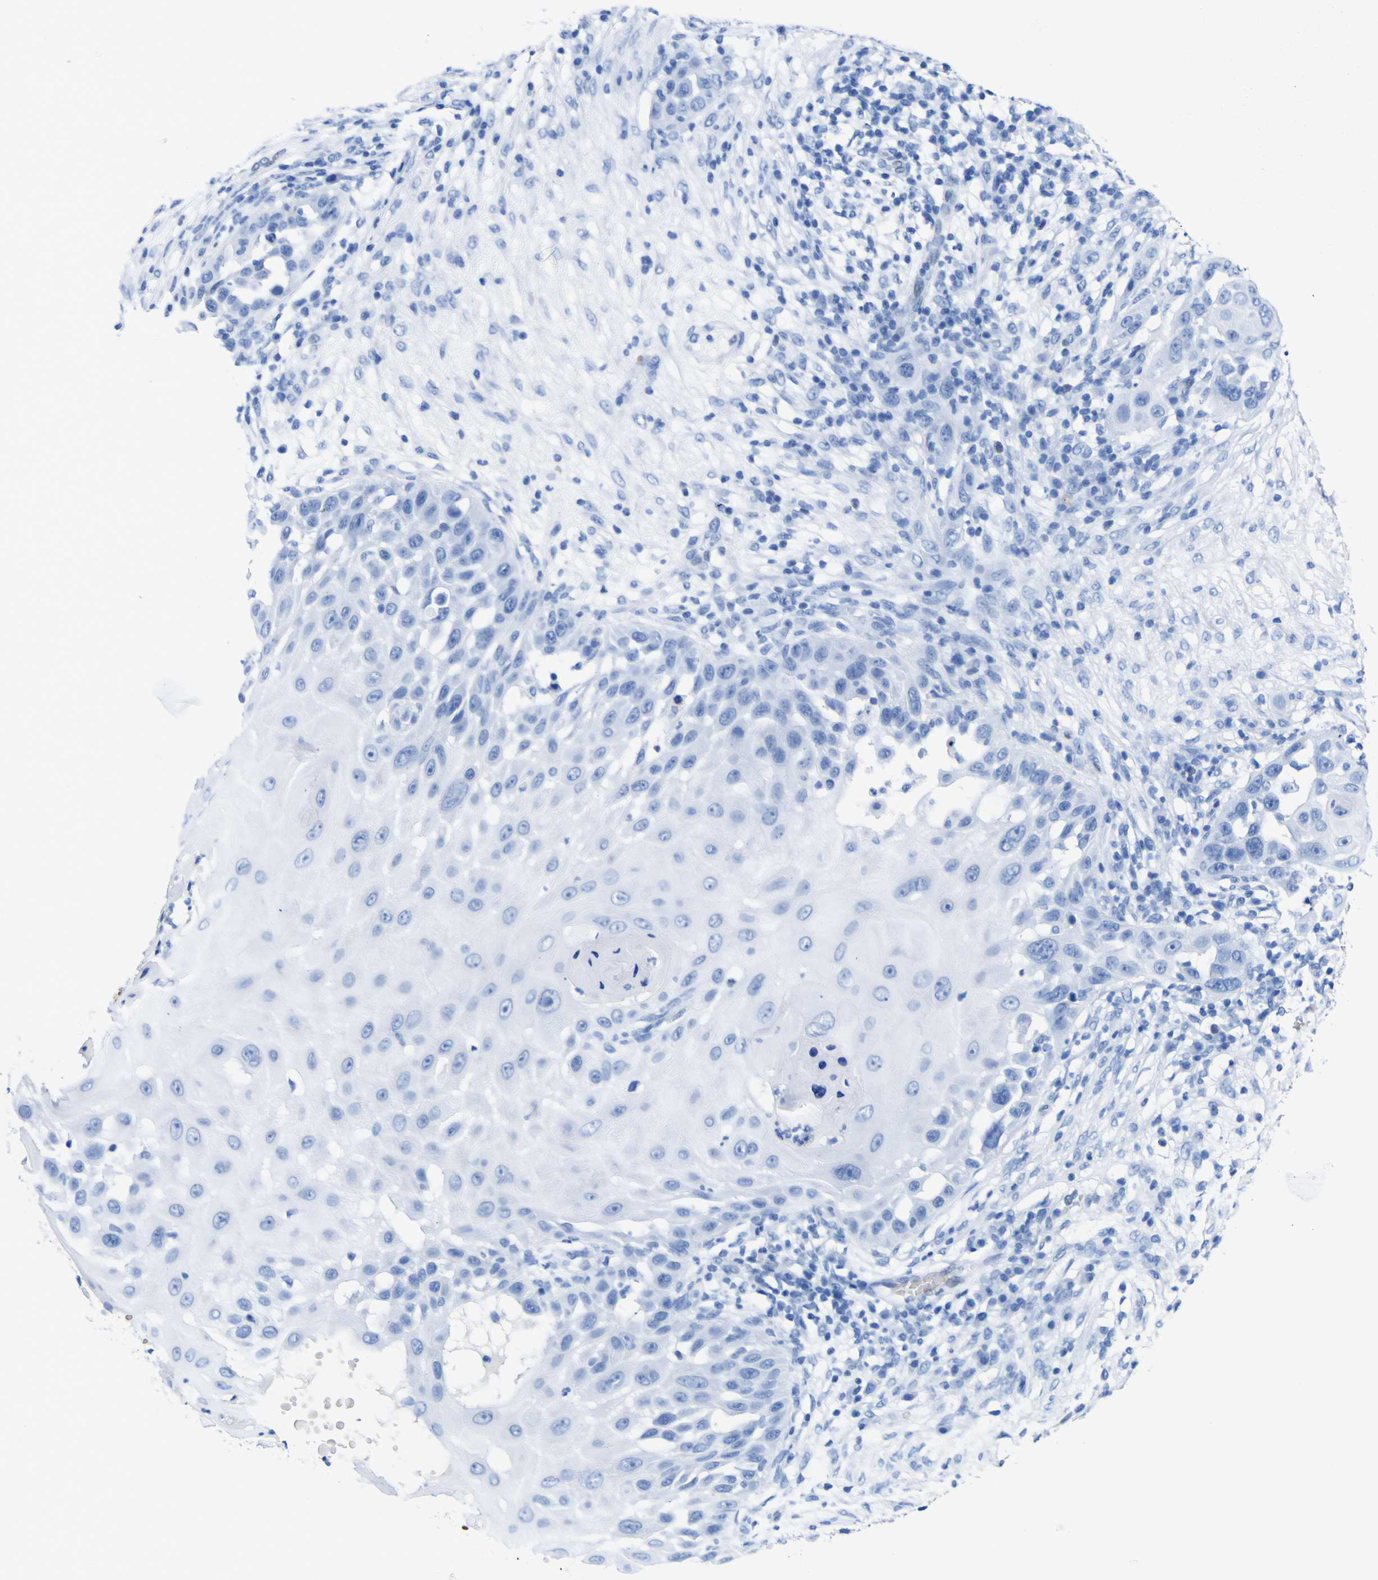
{"staining": {"intensity": "negative", "quantity": "none", "location": "none"}, "tissue": "skin cancer", "cell_type": "Tumor cells", "image_type": "cancer", "snomed": [{"axis": "morphology", "description": "Squamous cell carcinoma, NOS"}, {"axis": "topography", "description": "Skin"}], "caption": "This is an immunohistochemistry (IHC) photomicrograph of human squamous cell carcinoma (skin). There is no expression in tumor cells.", "gene": "DACH1", "patient": {"sex": "female", "age": 44}}